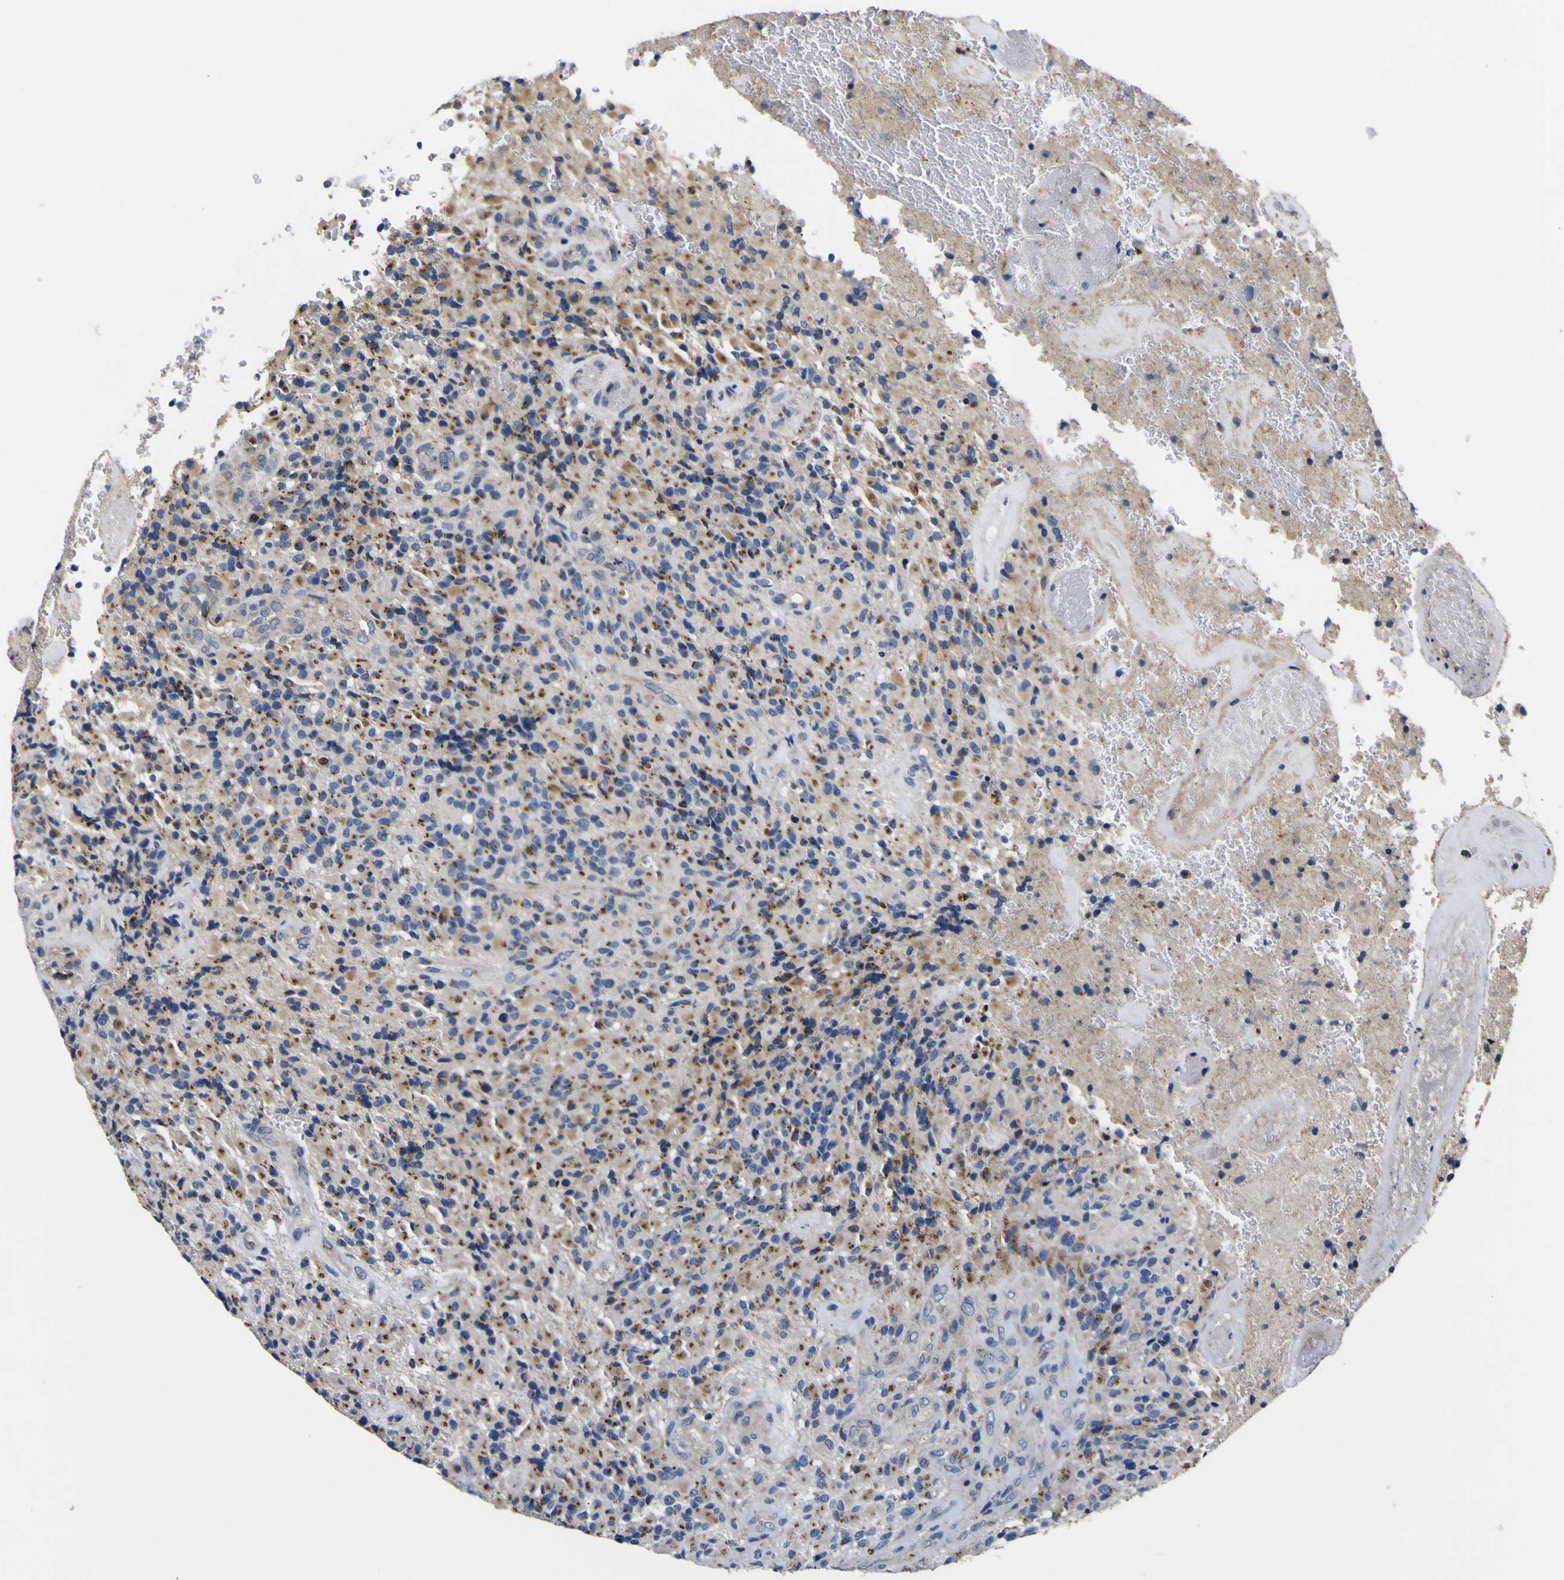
{"staining": {"intensity": "strong", "quantity": ">75%", "location": "cytoplasmic/membranous"}, "tissue": "glioma", "cell_type": "Tumor cells", "image_type": "cancer", "snomed": [{"axis": "morphology", "description": "Glioma, malignant, High grade"}, {"axis": "topography", "description": "Brain"}], "caption": "About >75% of tumor cells in human high-grade glioma (malignant) exhibit strong cytoplasmic/membranous protein positivity as visualized by brown immunohistochemical staining.", "gene": "COA1", "patient": {"sex": "male", "age": 71}}